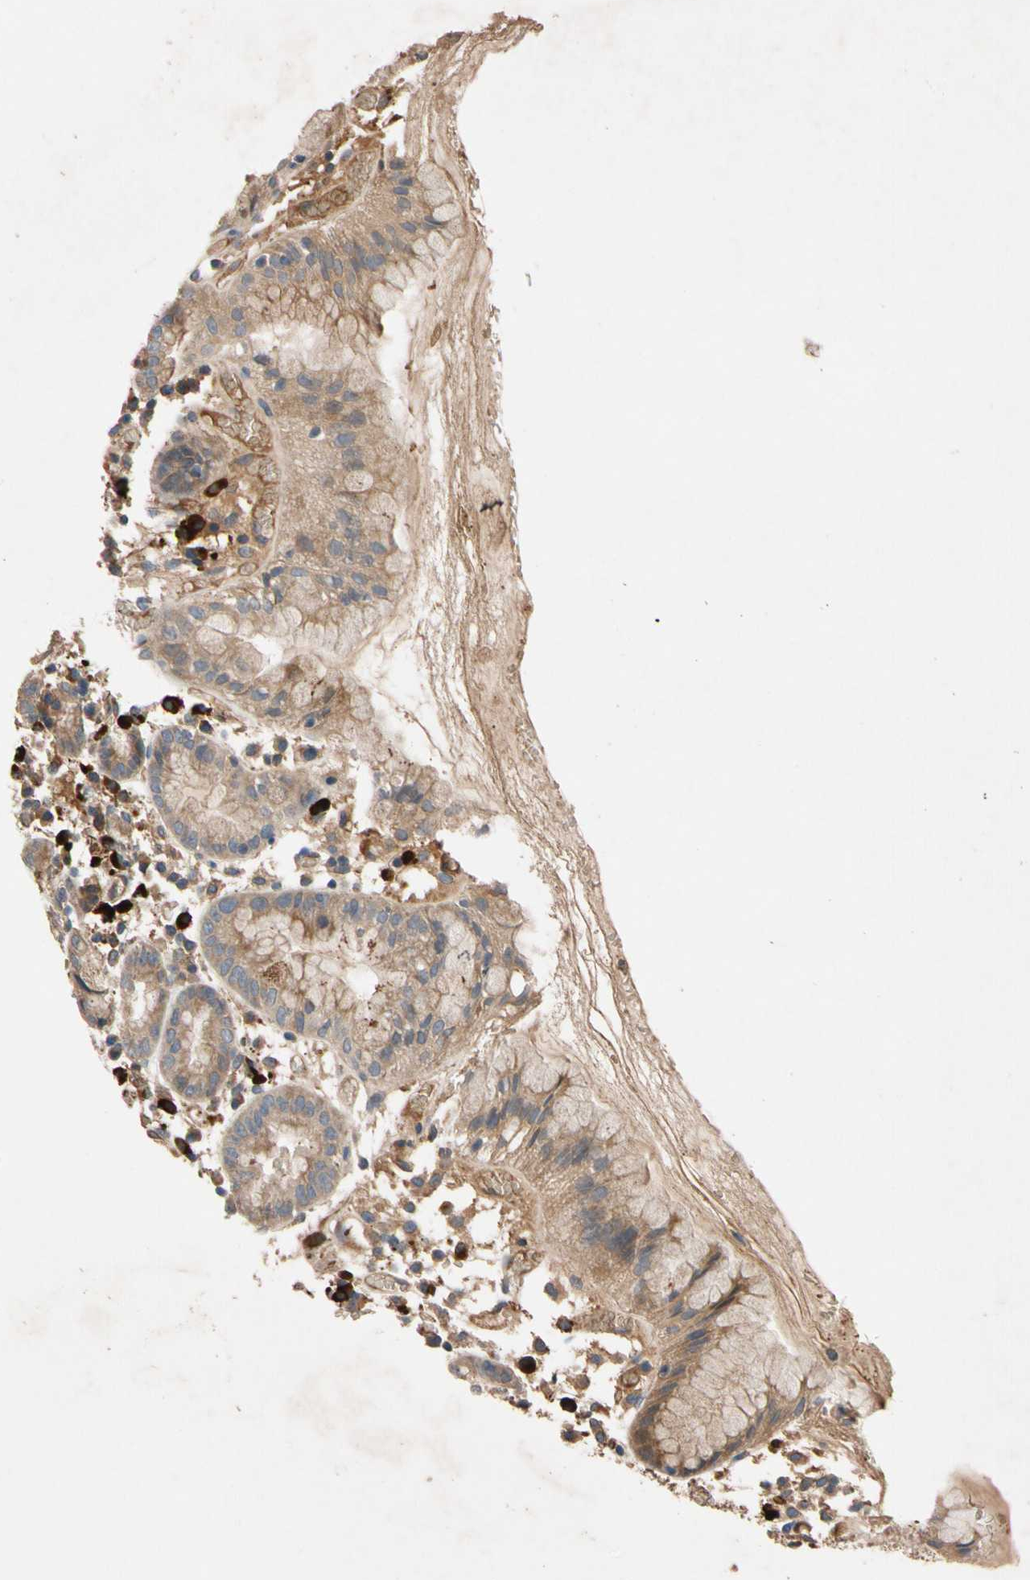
{"staining": {"intensity": "moderate", "quantity": ">75%", "location": "cytoplasmic/membranous"}, "tissue": "stomach", "cell_type": "Glandular cells", "image_type": "normal", "snomed": [{"axis": "morphology", "description": "Normal tissue, NOS"}, {"axis": "topography", "description": "Stomach"}, {"axis": "topography", "description": "Stomach, lower"}], "caption": "Immunohistochemistry staining of unremarkable stomach, which shows medium levels of moderate cytoplasmic/membranous staining in approximately >75% of glandular cells indicating moderate cytoplasmic/membranous protein staining. The staining was performed using DAB (3,3'-diaminobenzidine) (brown) for protein detection and nuclei were counterstained in hematoxylin (blue).", "gene": "FGD6", "patient": {"sex": "female", "age": 75}}